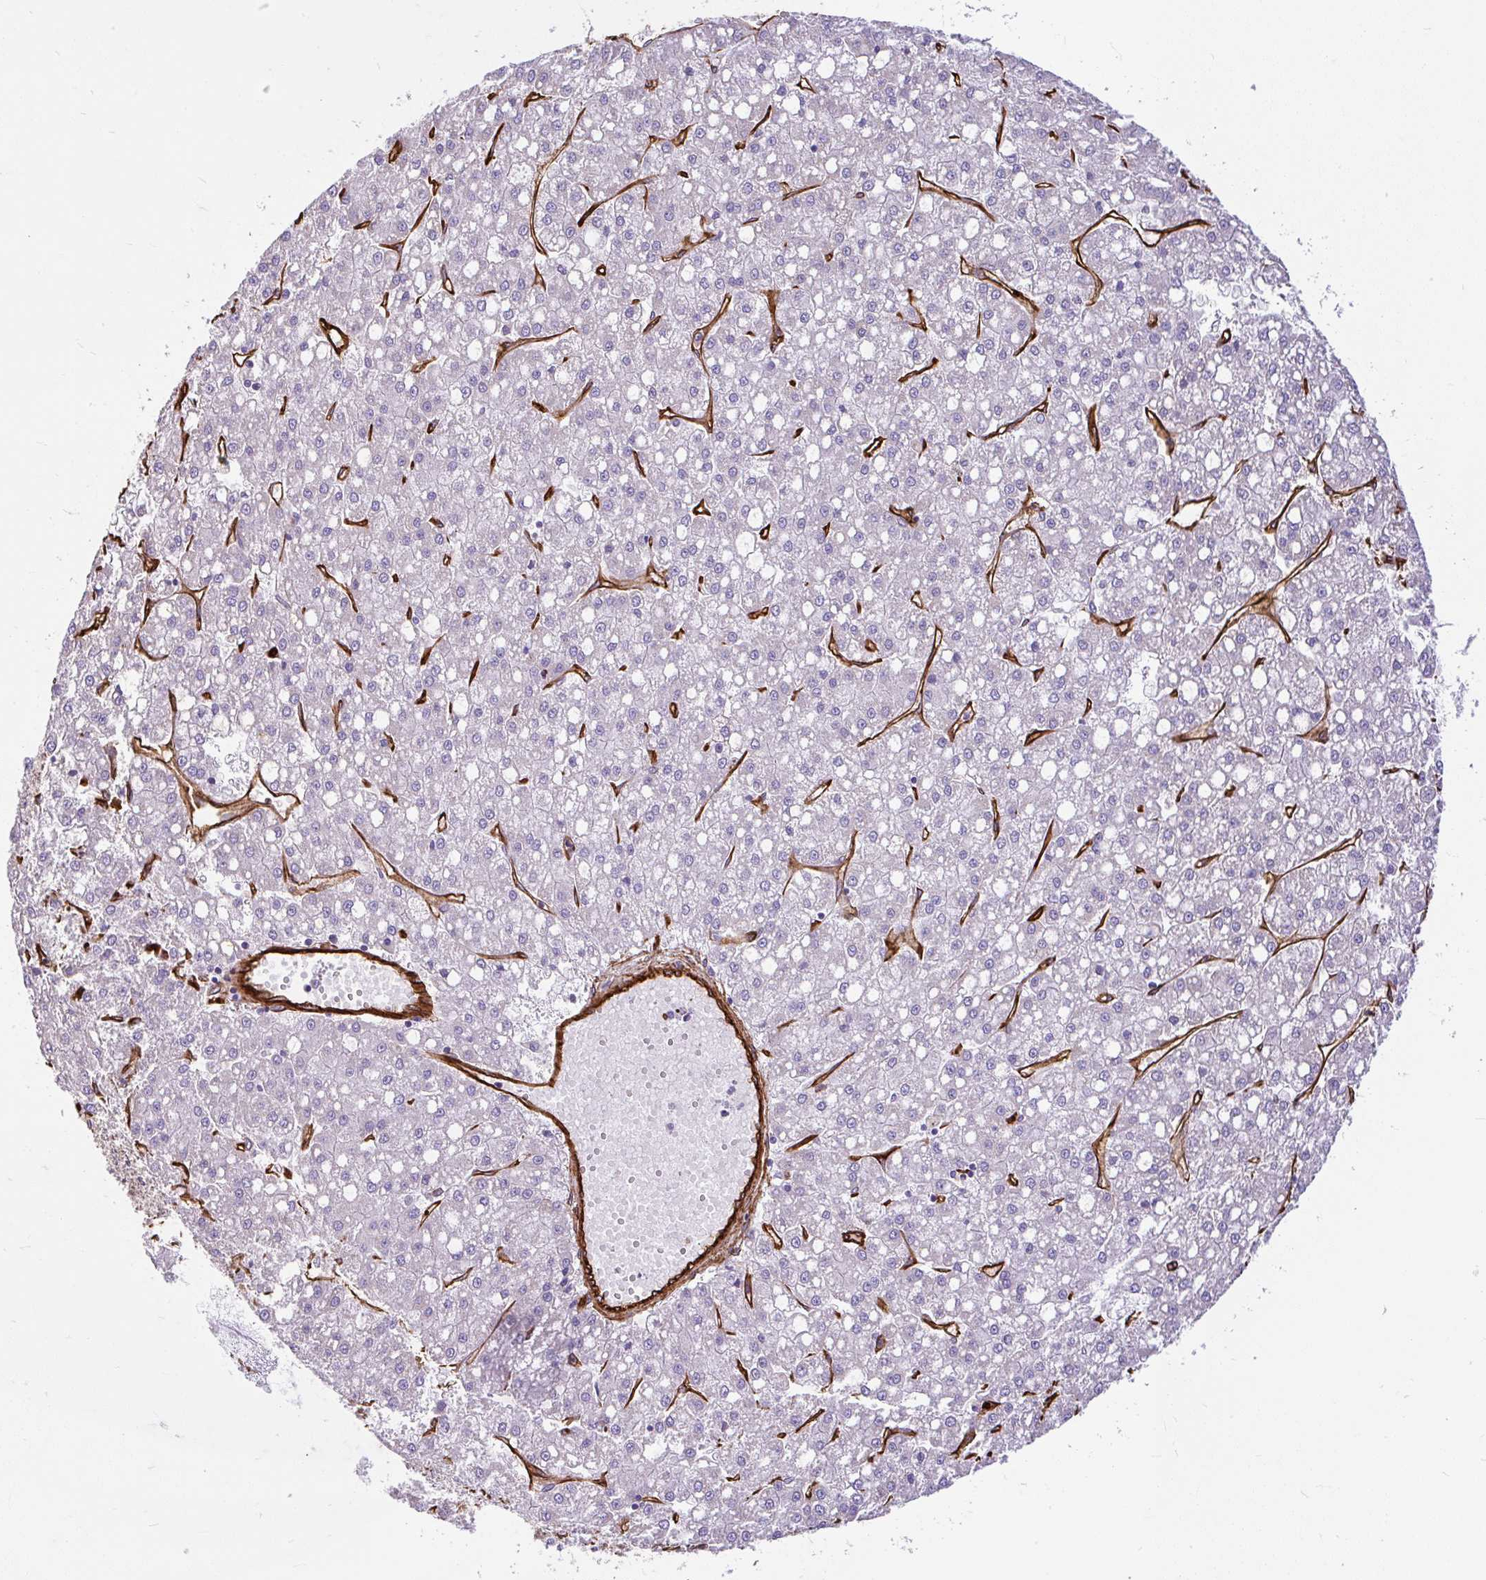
{"staining": {"intensity": "negative", "quantity": "none", "location": "none"}, "tissue": "liver cancer", "cell_type": "Tumor cells", "image_type": "cancer", "snomed": [{"axis": "morphology", "description": "Carcinoma, Hepatocellular, NOS"}, {"axis": "topography", "description": "Liver"}], "caption": "This is an immunohistochemistry histopathology image of hepatocellular carcinoma (liver). There is no expression in tumor cells.", "gene": "PTPRK", "patient": {"sex": "male", "age": 67}}